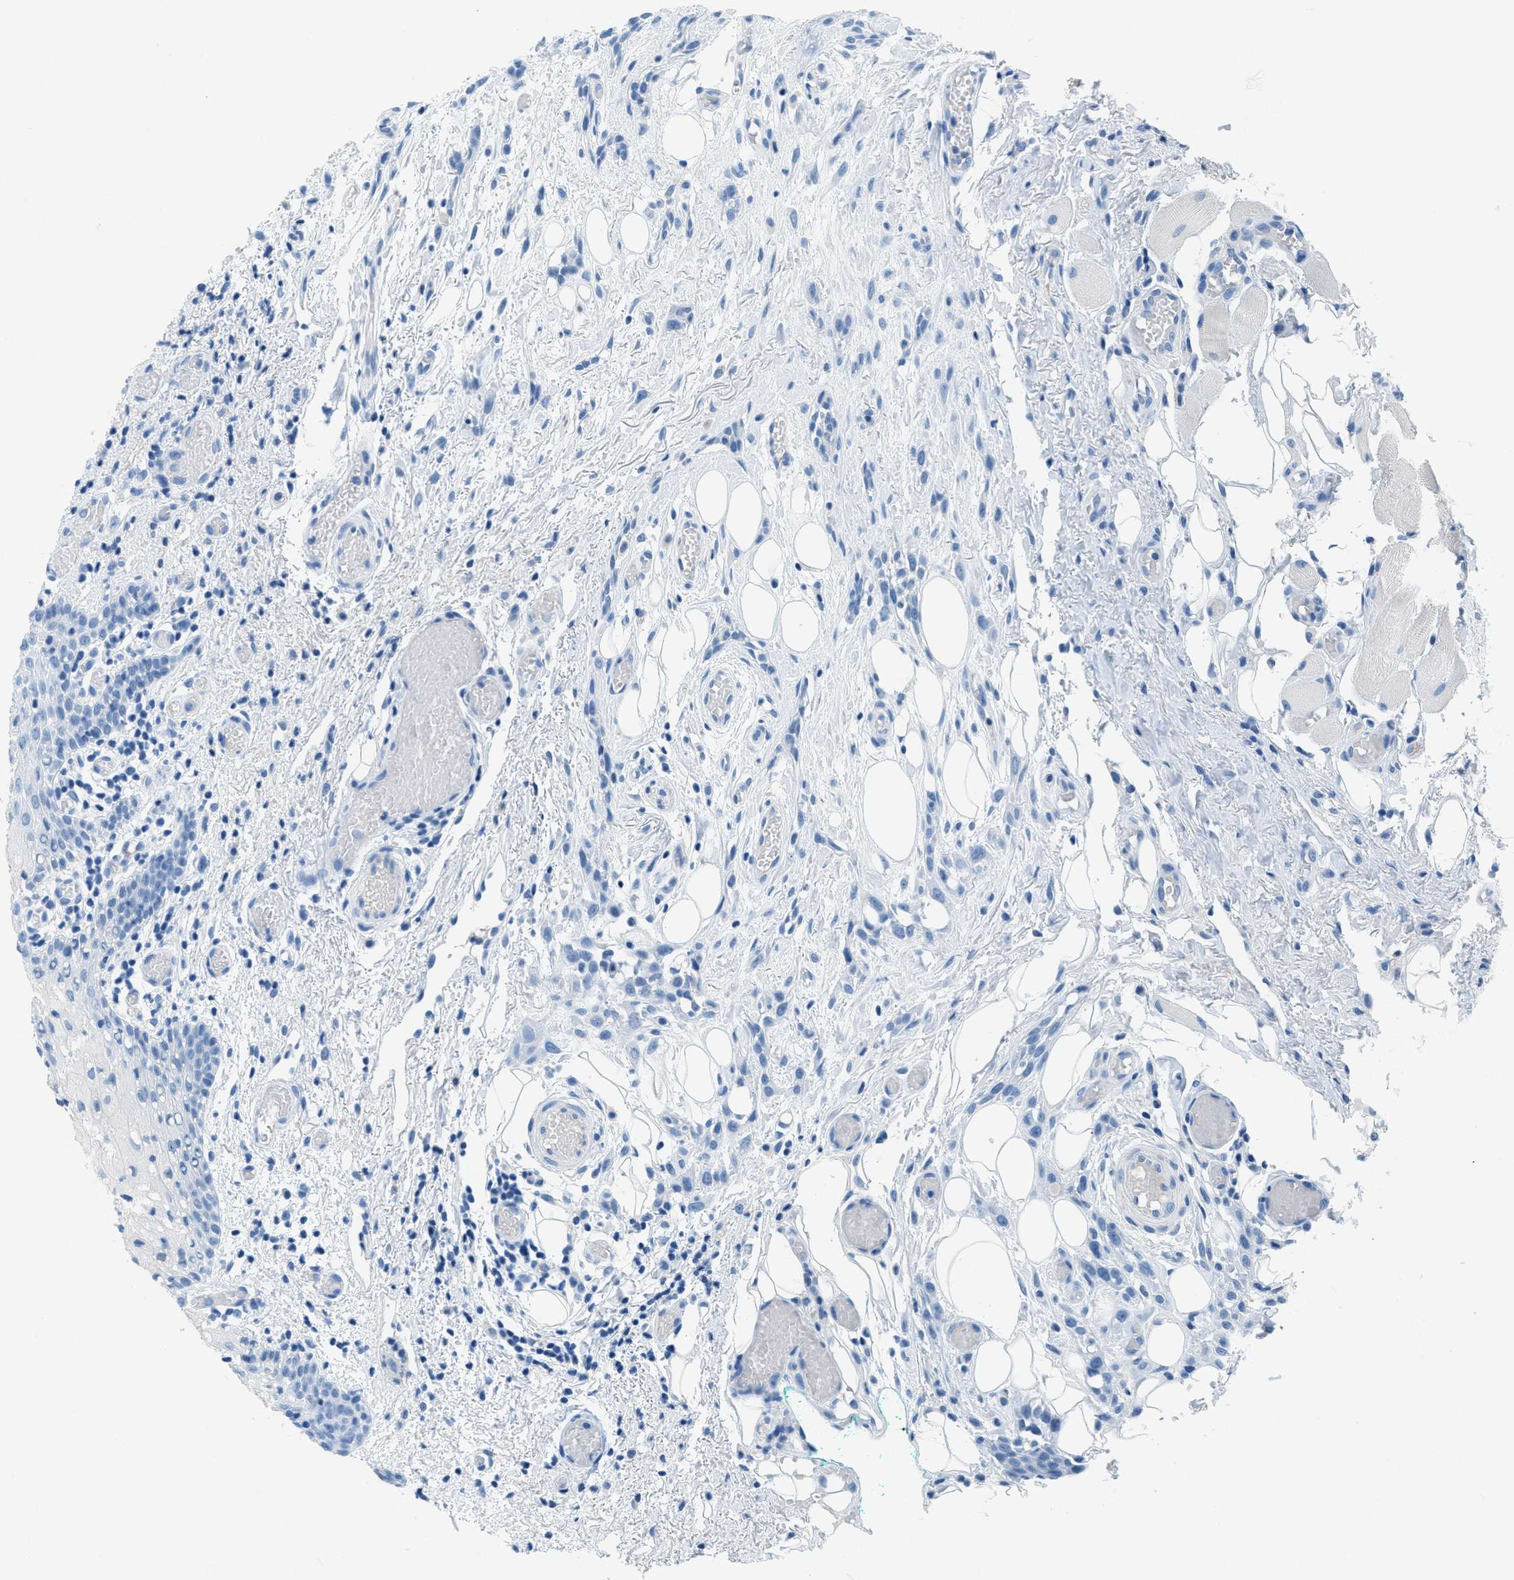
{"staining": {"intensity": "negative", "quantity": "none", "location": "none"}, "tissue": "oral mucosa", "cell_type": "Squamous epithelial cells", "image_type": "normal", "snomed": [{"axis": "morphology", "description": "Normal tissue, NOS"}, {"axis": "morphology", "description": "Squamous cell carcinoma, NOS"}, {"axis": "topography", "description": "Oral tissue"}, {"axis": "topography", "description": "Salivary gland"}, {"axis": "topography", "description": "Head-Neck"}], "caption": "Squamous epithelial cells are negative for brown protein staining in normal oral mucosa. (DAB (3,3'-diaminobenzidine) immunohistochemistry (IHC) with hematoxylin counter stain).", "gene": "MGARP", "patient": {"sex": "female", "age": 62}}